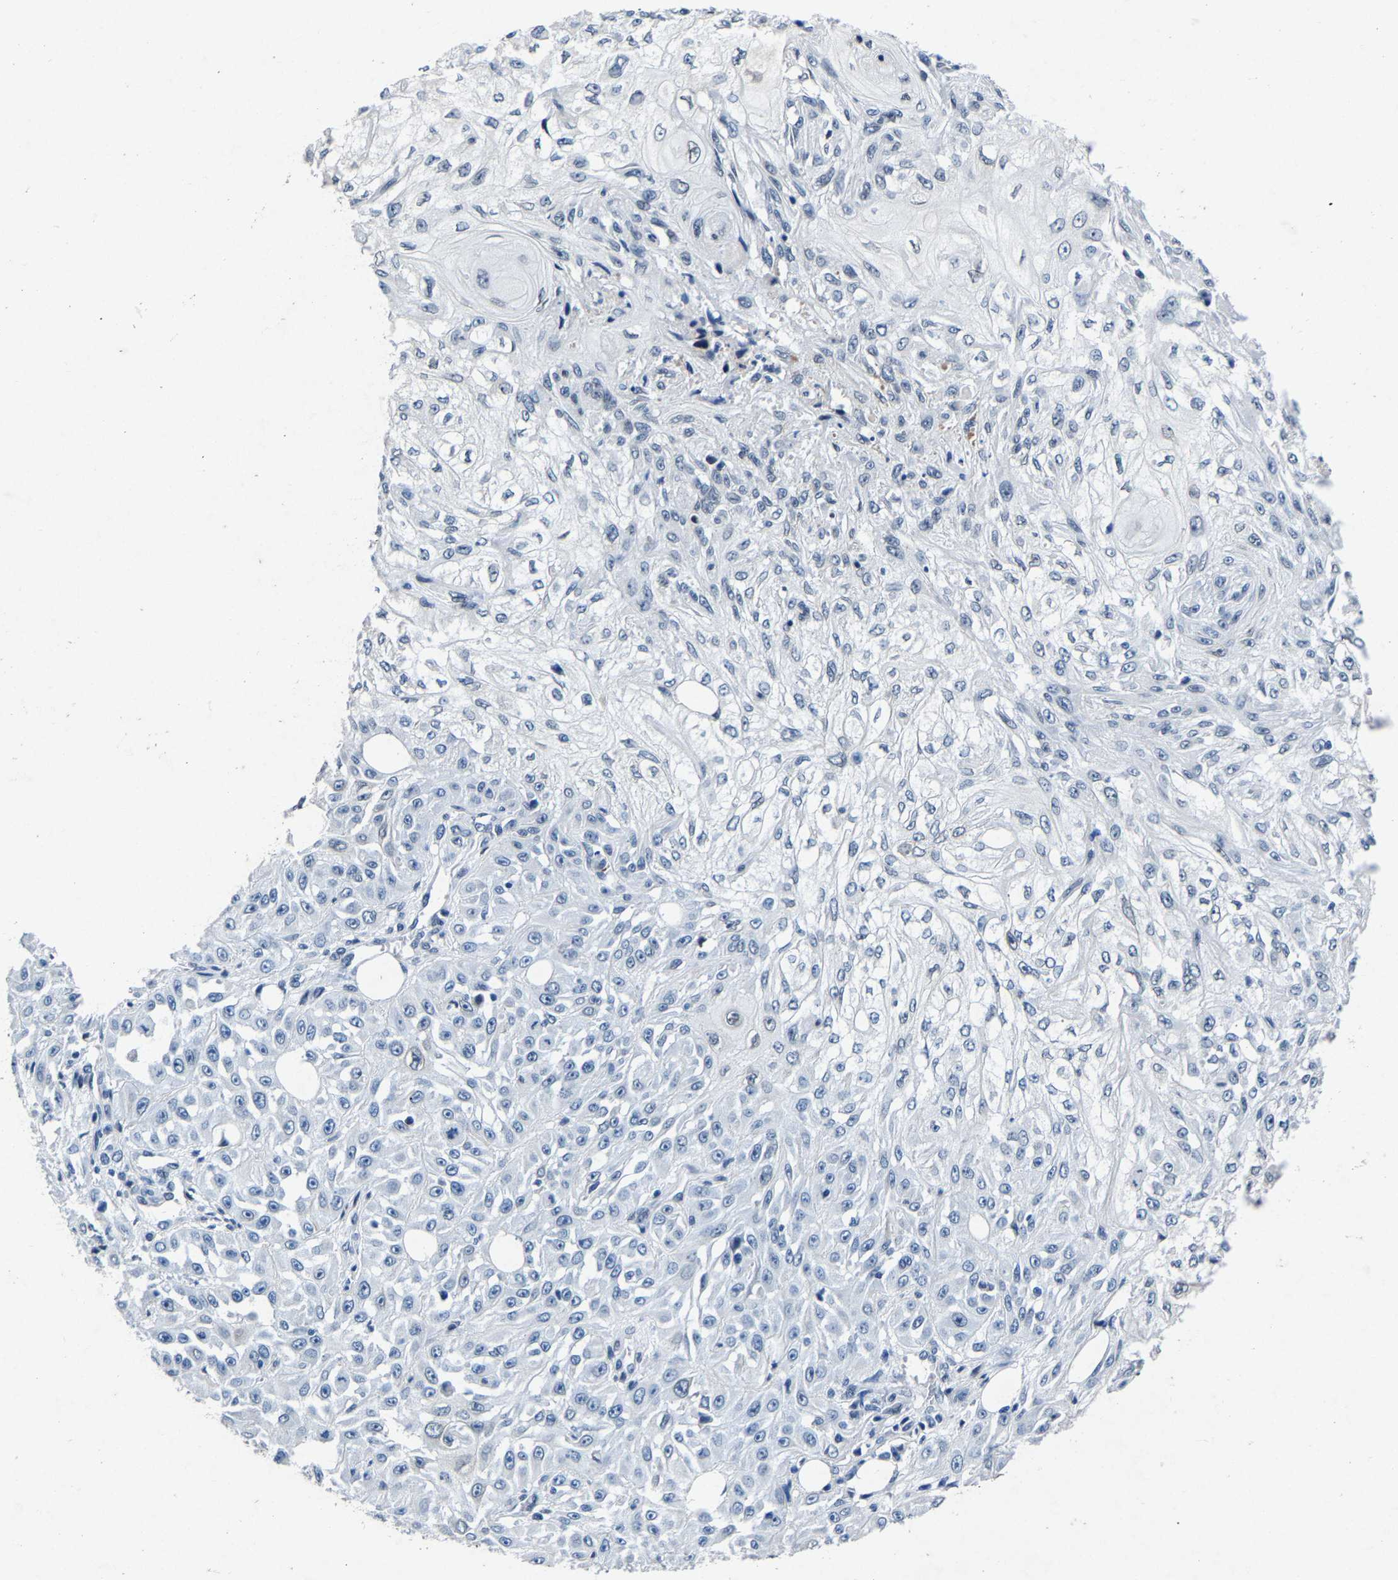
{"staining": {"intensity": "negative", "quantity": "none", "location": "none"}, "tissue": "skin cancer", "cell_type": "Tumor cells", "image_type": "cancer", "snomed": [{"axis": "morphology", "description": "Squamous cell carcinoma, NOS"}, {"axis": "morphology", "description": "Squamous cell carcinoma, metastatic, NOS"}, {"axis": "topography", "description": "Skin"}, {"axis": "topography", "description": "Lymph node"}], "caption": "The IHC image has no significant positivity in tumor cells of squamous cell carcinoma (skin) tissue.", "gene": "UBN2", "patient": {"sex": "male", "age": 75}}